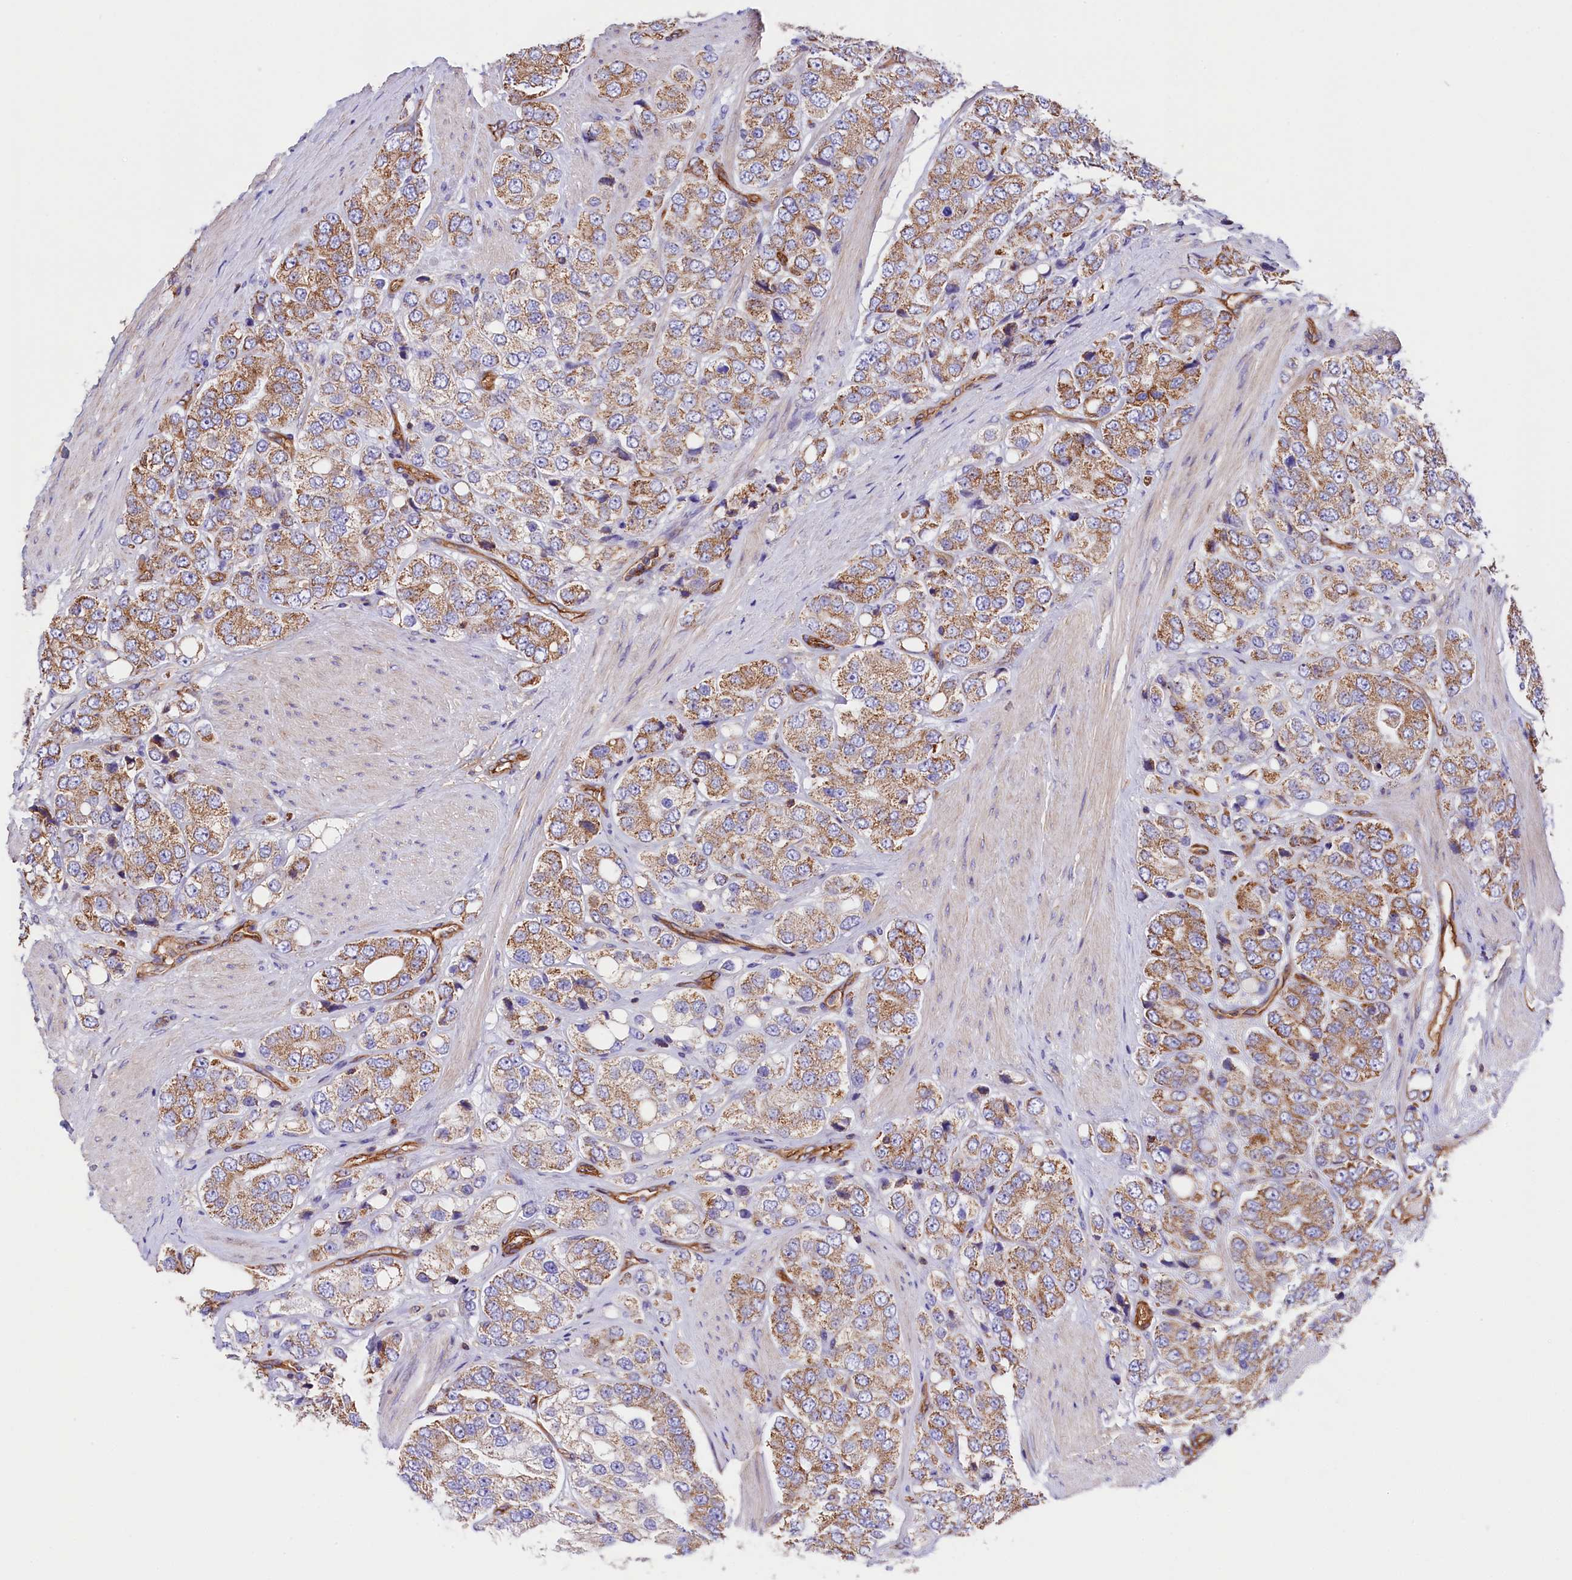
{"staining": {"intensity": "moderate", "quantity": "25%-75%", "location": "cytoplasmic/membranous"}, "tissue": "prostate cancer", "cell_type": "Tumor cells", "image_type": "cancer", "snomed": [{"axis": "morphology", "description": "Adenocarcinoma, High grade"}, {"axis": "topography", "description": "Prostate"}], "caption": "Immunohistochemical staining of human prostate high-grade adenocarcinoma displays moderate cytoplasmic/membranous protein positivity in approximately 25%-75% of tumor cells.", "gene": "ATP2B4", "patient": {"sex": "male", "age": 50}}